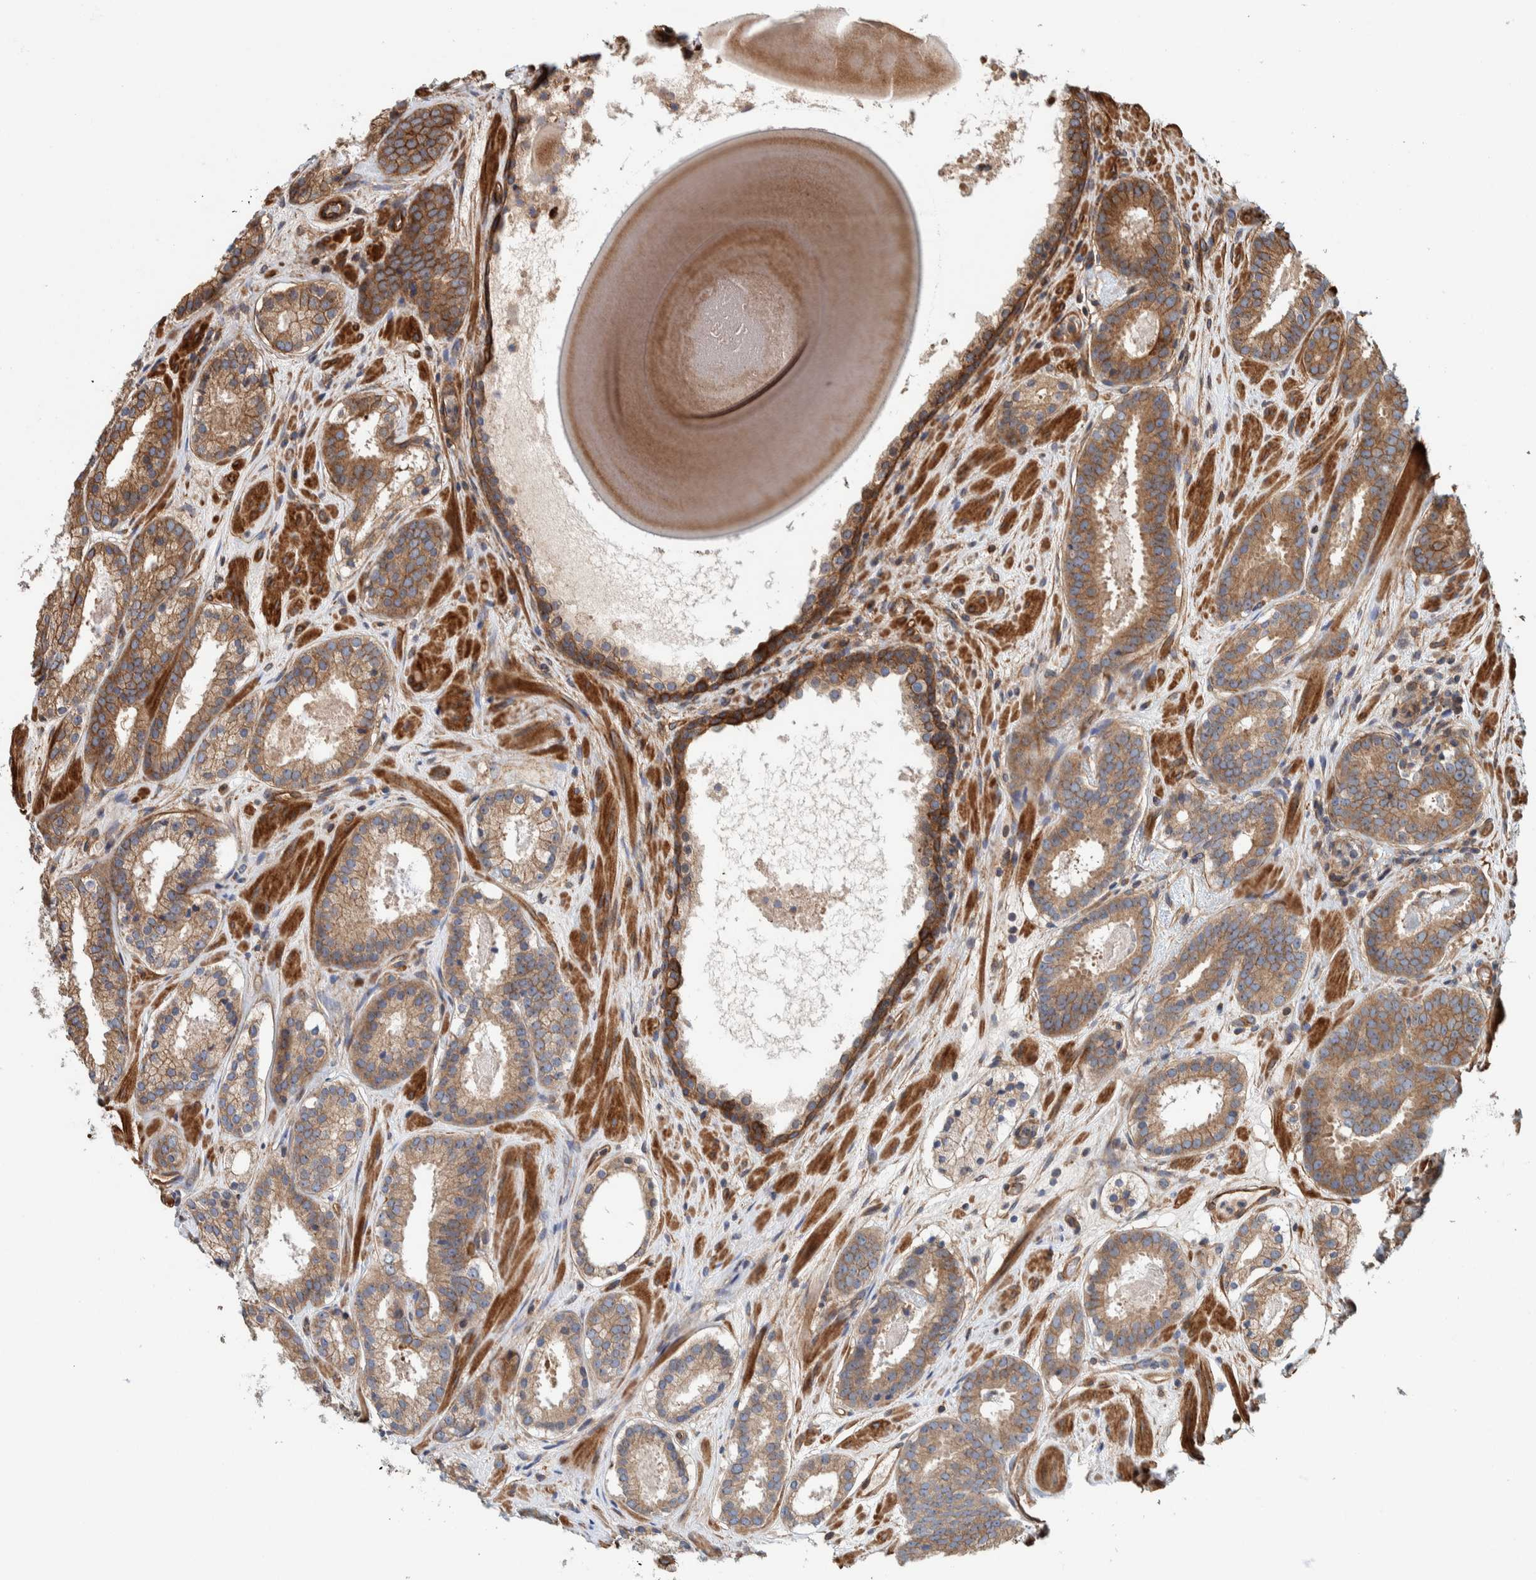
{"staining": {"intensity": "weak", "quantity": ">75%", "location": "cytoplasmic/membranous"}, "tissue": "prostate cancer", "cell_type": "Tumor cells", "image_type": "cancer", "snomed": [{"axis": "morphology", "description": "Adenocarcinoma, Low grade"}, {"axis": "topography", "description": "Prostate"}], "caption": "Immunohistochemical staining of adenocarcinoma (low-grade) (prostate) reveals low levels of weak cytoplasmic/membranous expression in approximately >75% of tumor cells.", "gene": "PKD1L1", "patient": {"sex": "male", "age": 69}}